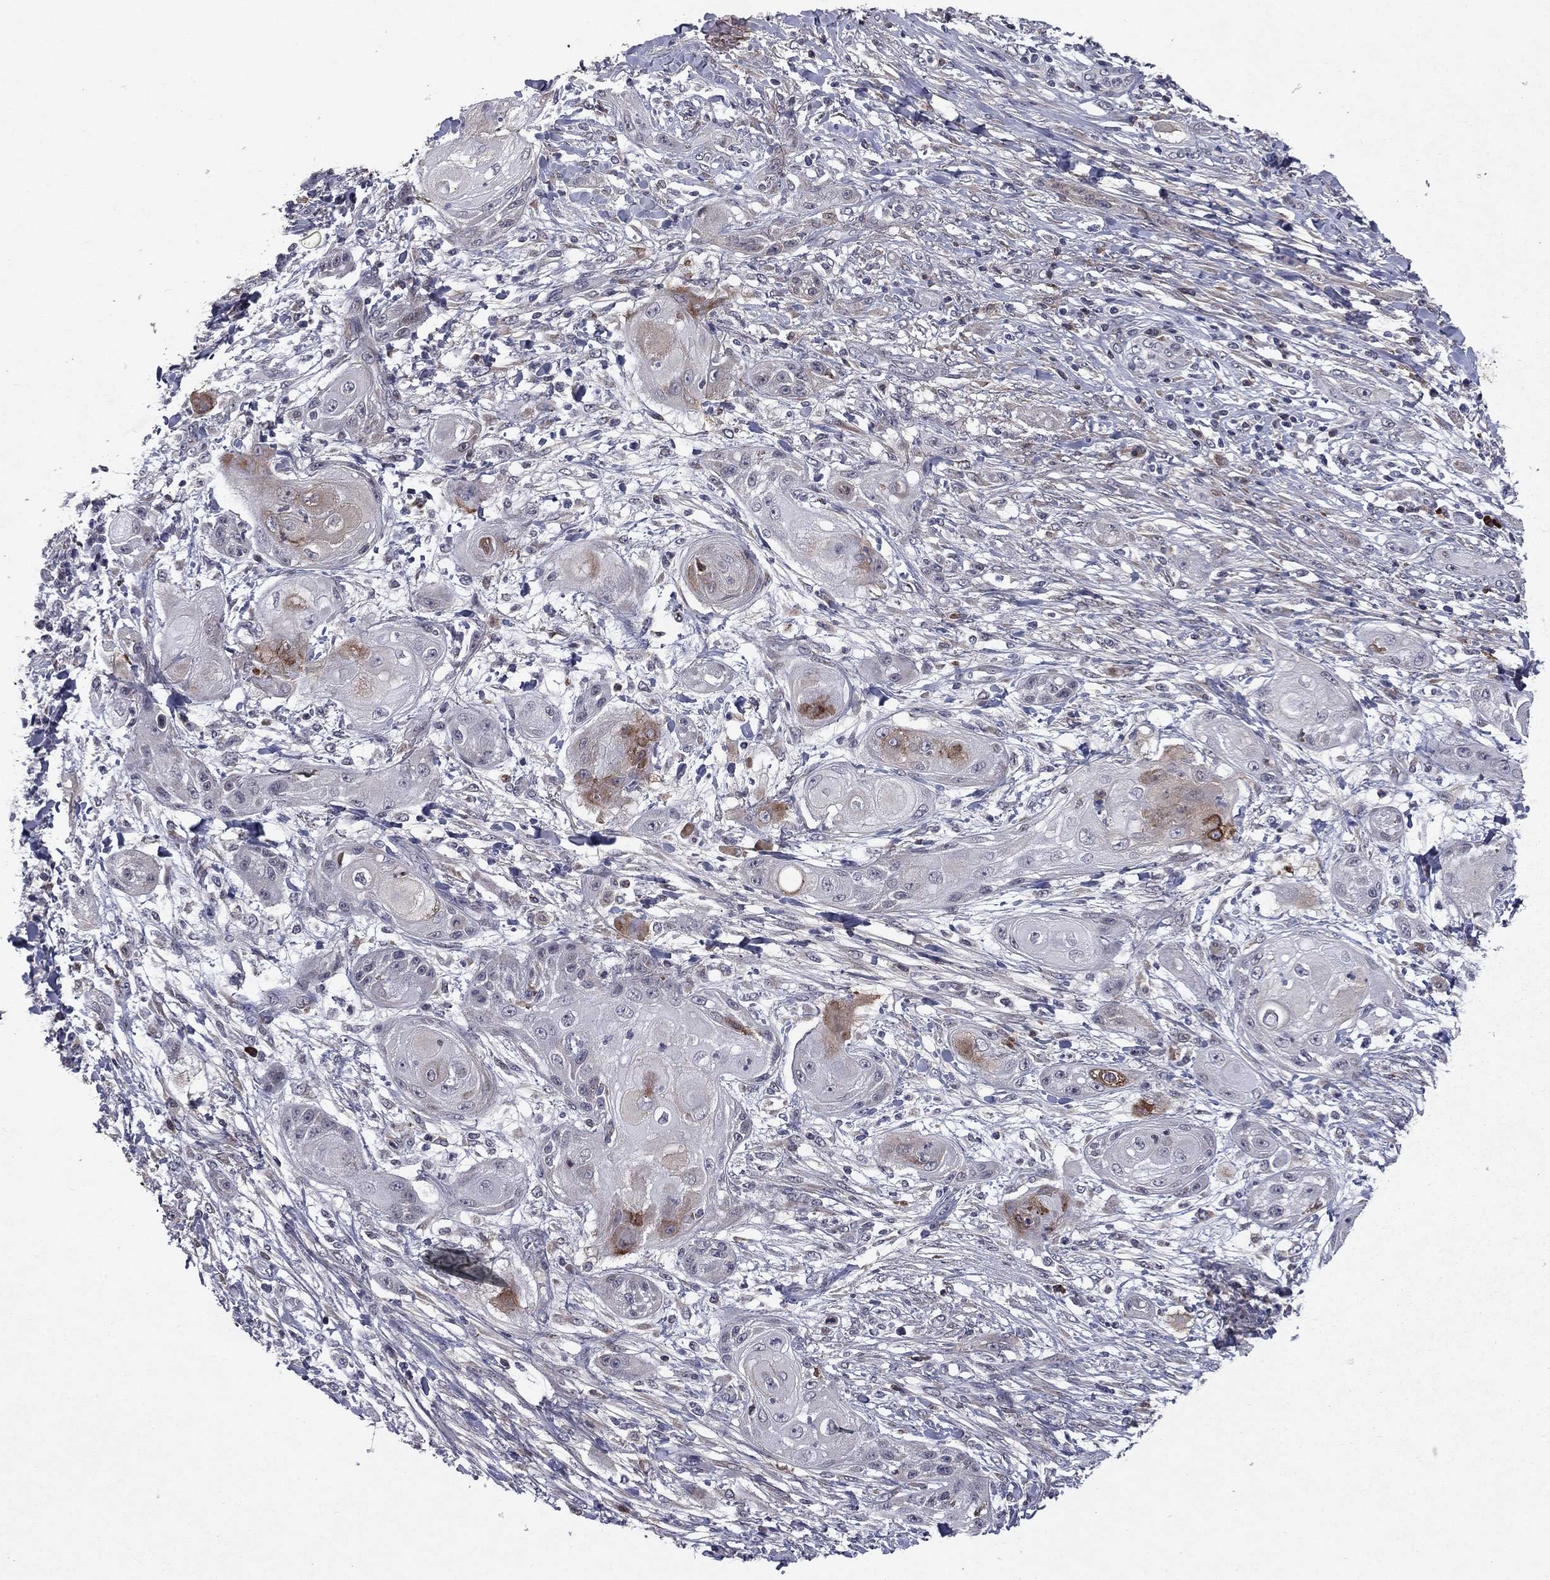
{"staining": {"intensity": "moderate", "quantity": "<25%", "location": "cytoplasmic/membranous"}, "tissue": "skin cancer", "cell_type": "Tumor cells", "image_type": "cancer", "snomed": [{"axis": "morphology", "description": "Squamous cell carcinoma, NOS"}, {"axis": "topography", "description": "Skin"}], "caption": "Protein expression analysis of squamous cell carcinoma (skin) shows moderate cytoplasmic/membranous positivity in about <25% of tumor cells. (Stains: DAB in brown, nuclei in blue, Microscopy: brightfield microscopy at high magnification).", "gene": "ECM1", "patient": {"sex": "male", "age": 62}}